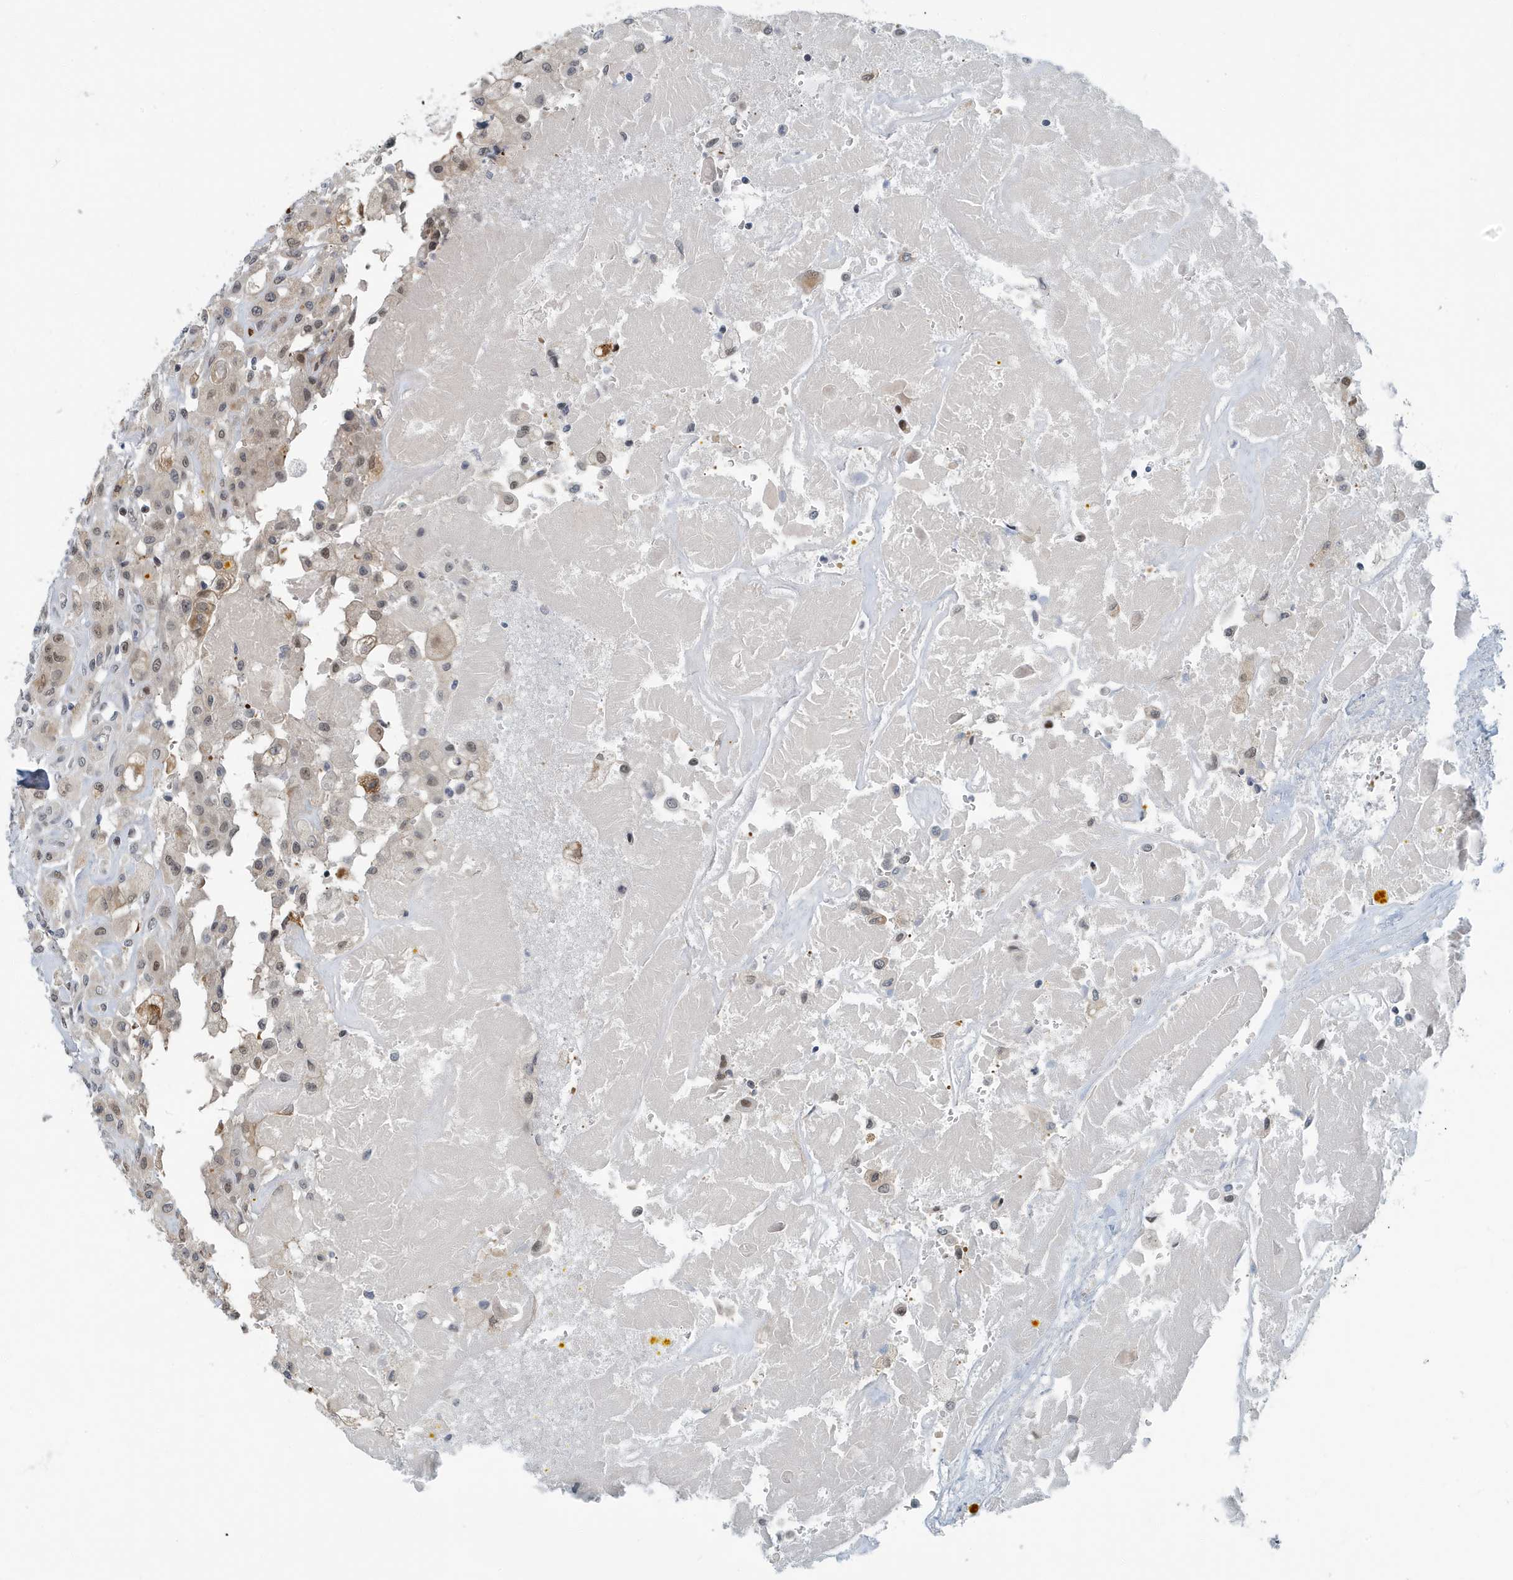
{"staining": {"intensity": "weak", "quantity": ">75%", "location": "nuclear"}, "tissue": "thyroid cancer", "cell_type": "Tumor cells", "image_type": "cancer", "snomed": [{"axis": "morphology", "description": "Papillary adenocarcinoma, NOS"}, {"axis": "topography", "description": "Thyroid gland"}], "caption": "Immunohistochemistry (DAB (3,3'-diaminobenzidine)) staining of thyroid cancer demonstrates weak nuclear protein expression in approximately >75% of tumor cells. Immunohistochemistry stains the protein in brown and the nuclei are stained blue.", "gene": "KIF15", "patient": {"sex": "female", "age": 59}}